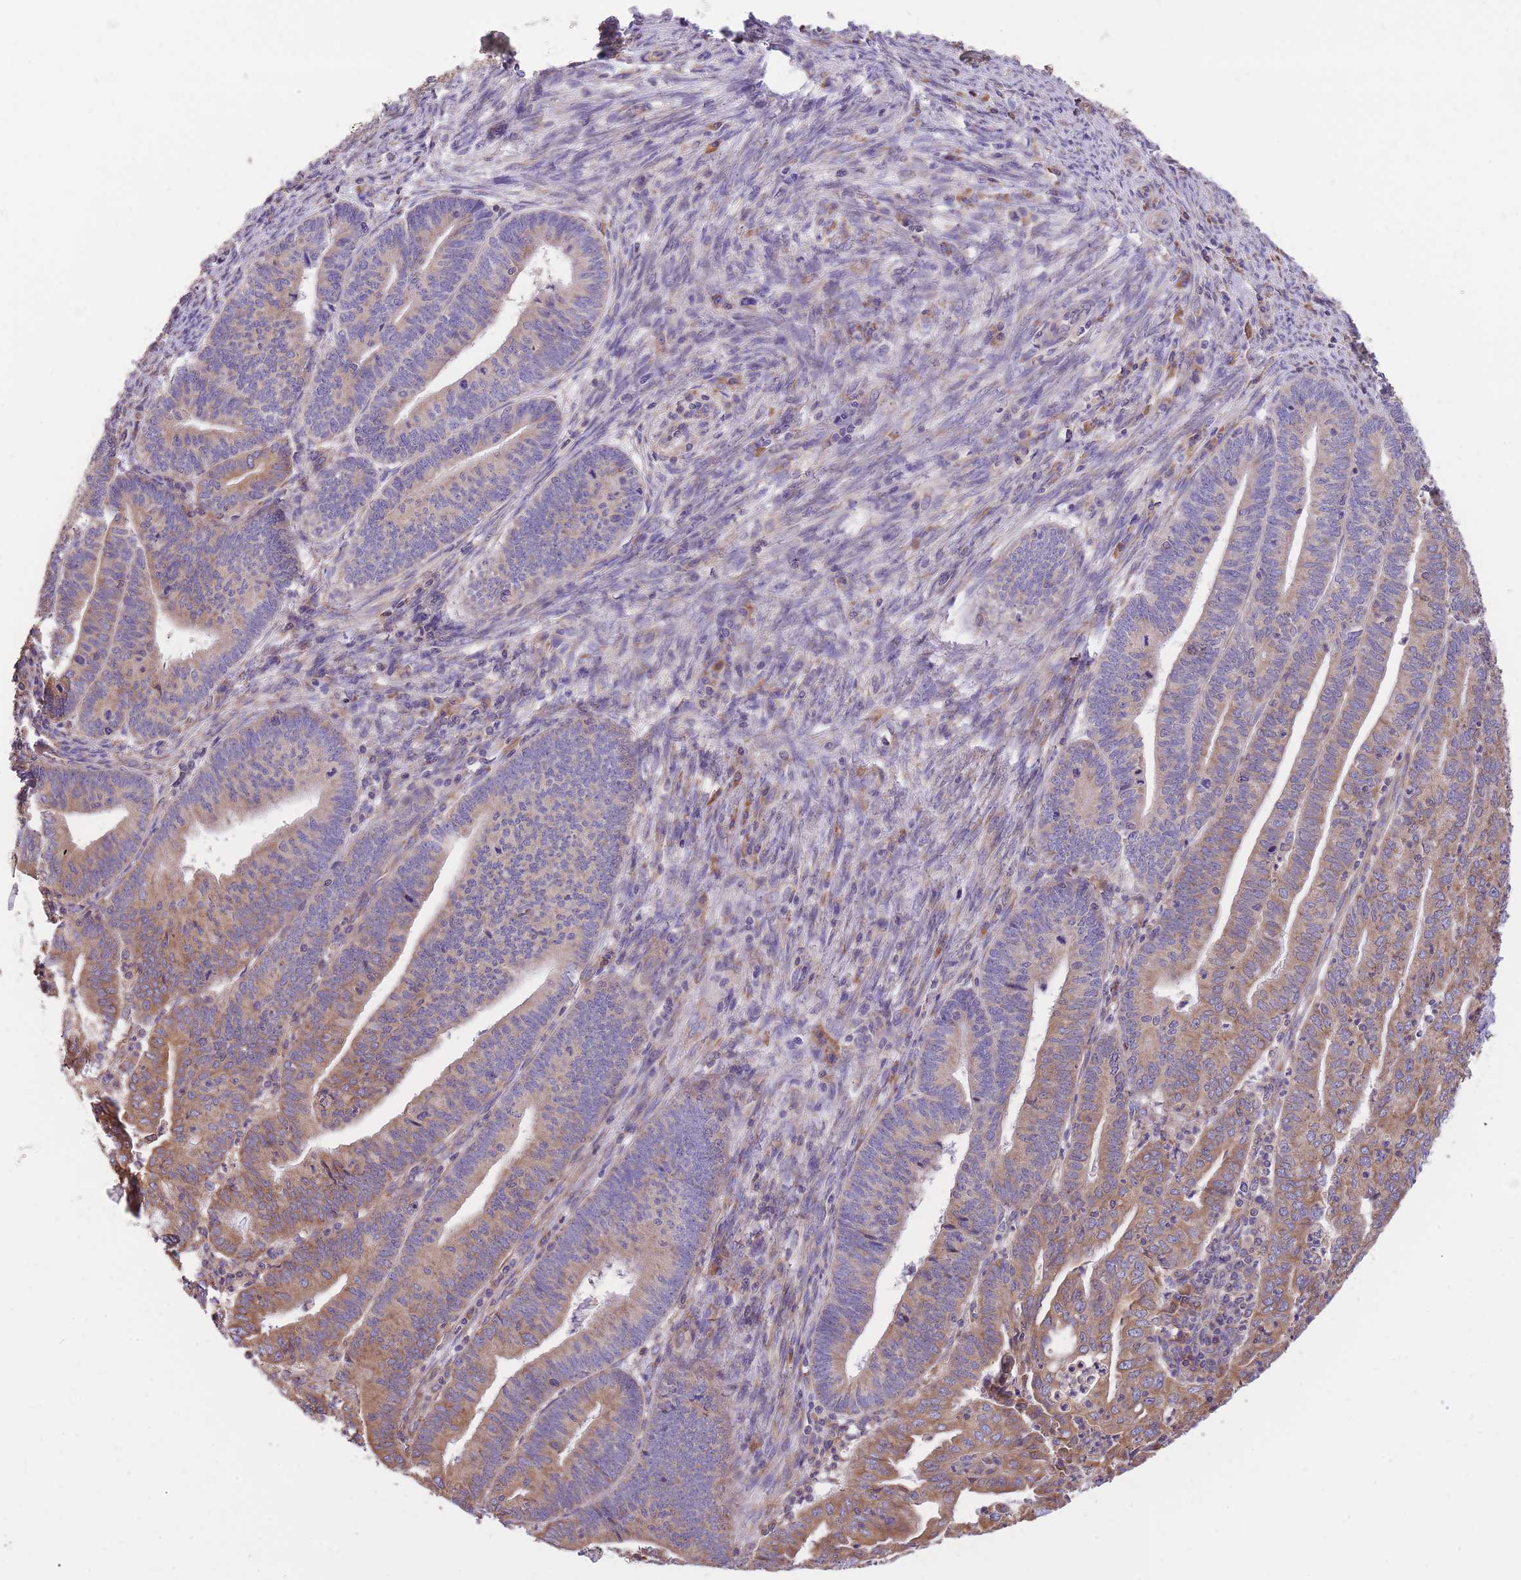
{"staining": {"intensity": "moderate", "quantity": "<25%", "location": "cytoplasmic/membranous"}, "tissue": "endometrial cancer", "cell_type": "Tumor cells", "image_type": "cancer", "snomed": [{"axis": "morphology", "description": "Adenocarcinoma, NOS"}, {"axis": "topography", "description": "Endometrium"}], "caption": "There is low levels of moderate cytoplasmic/membranous positivity in tumor cells of endometrial cancer (adenocarcinoma), as demonstrated by immunohistochemical staining (brown color).", "gene": "GBP7", "patient": {"sex": "female", "age": 60}}